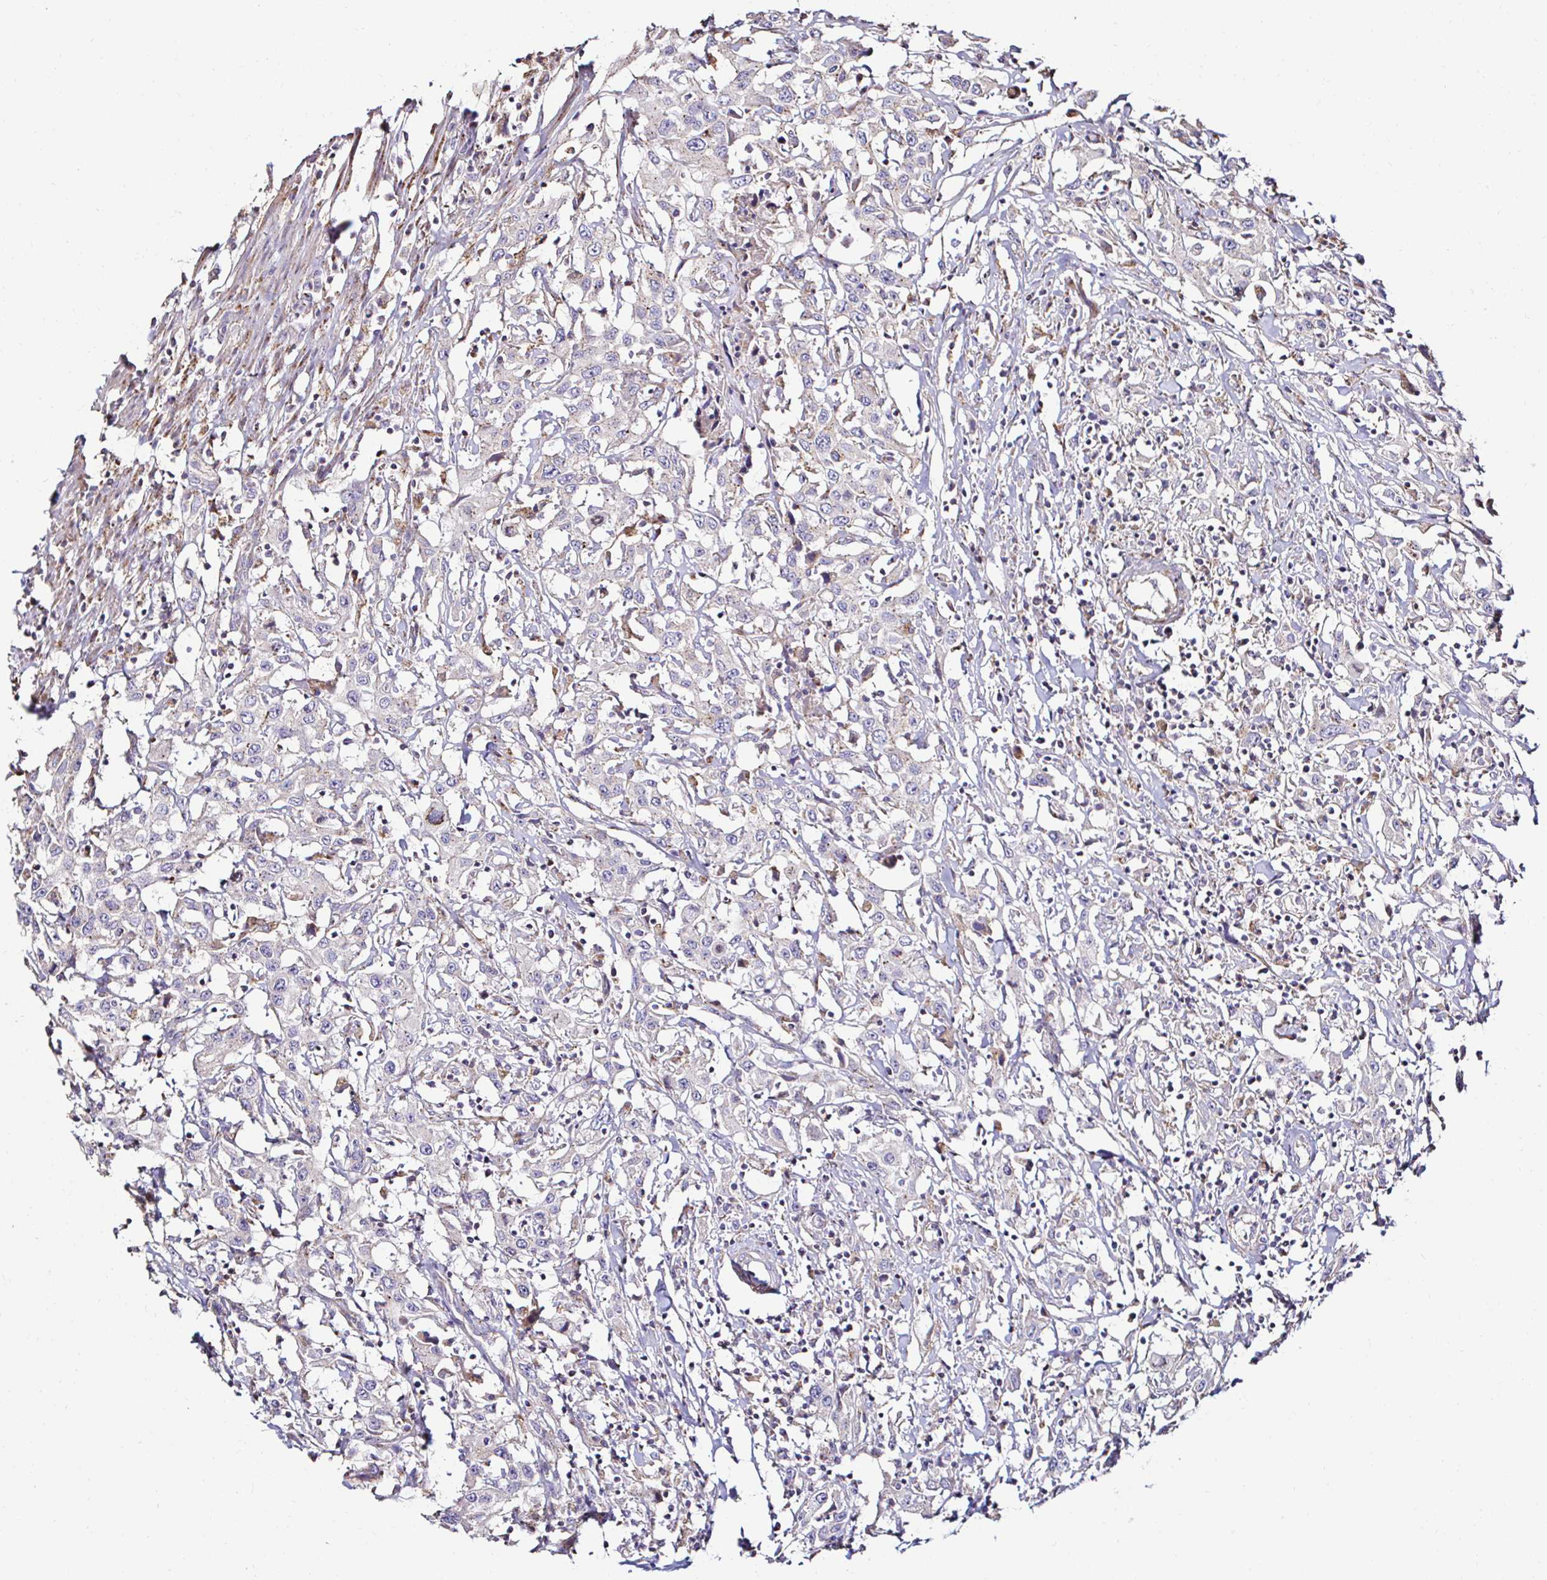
{"staining": {"intensity": "weak", "quantity": "<25%", "location": "cytoplasmic/membranous"}, "tissue": "urothelial cancer", "cell_type": "Tumor cells", "image_type": "cancer", "snomed": [{"axis": "morphology", "description": "Urothelial carcinoma, High grade"}, {"axis": "topography", "description": "Urinary bladder"}], "caption": "Urothelial carcinoma (high-grade) stained for a protein using IHC shows no staining tumor cells.", "gene": "GALNS", "patient": {"sex": "male", "age": 61}}